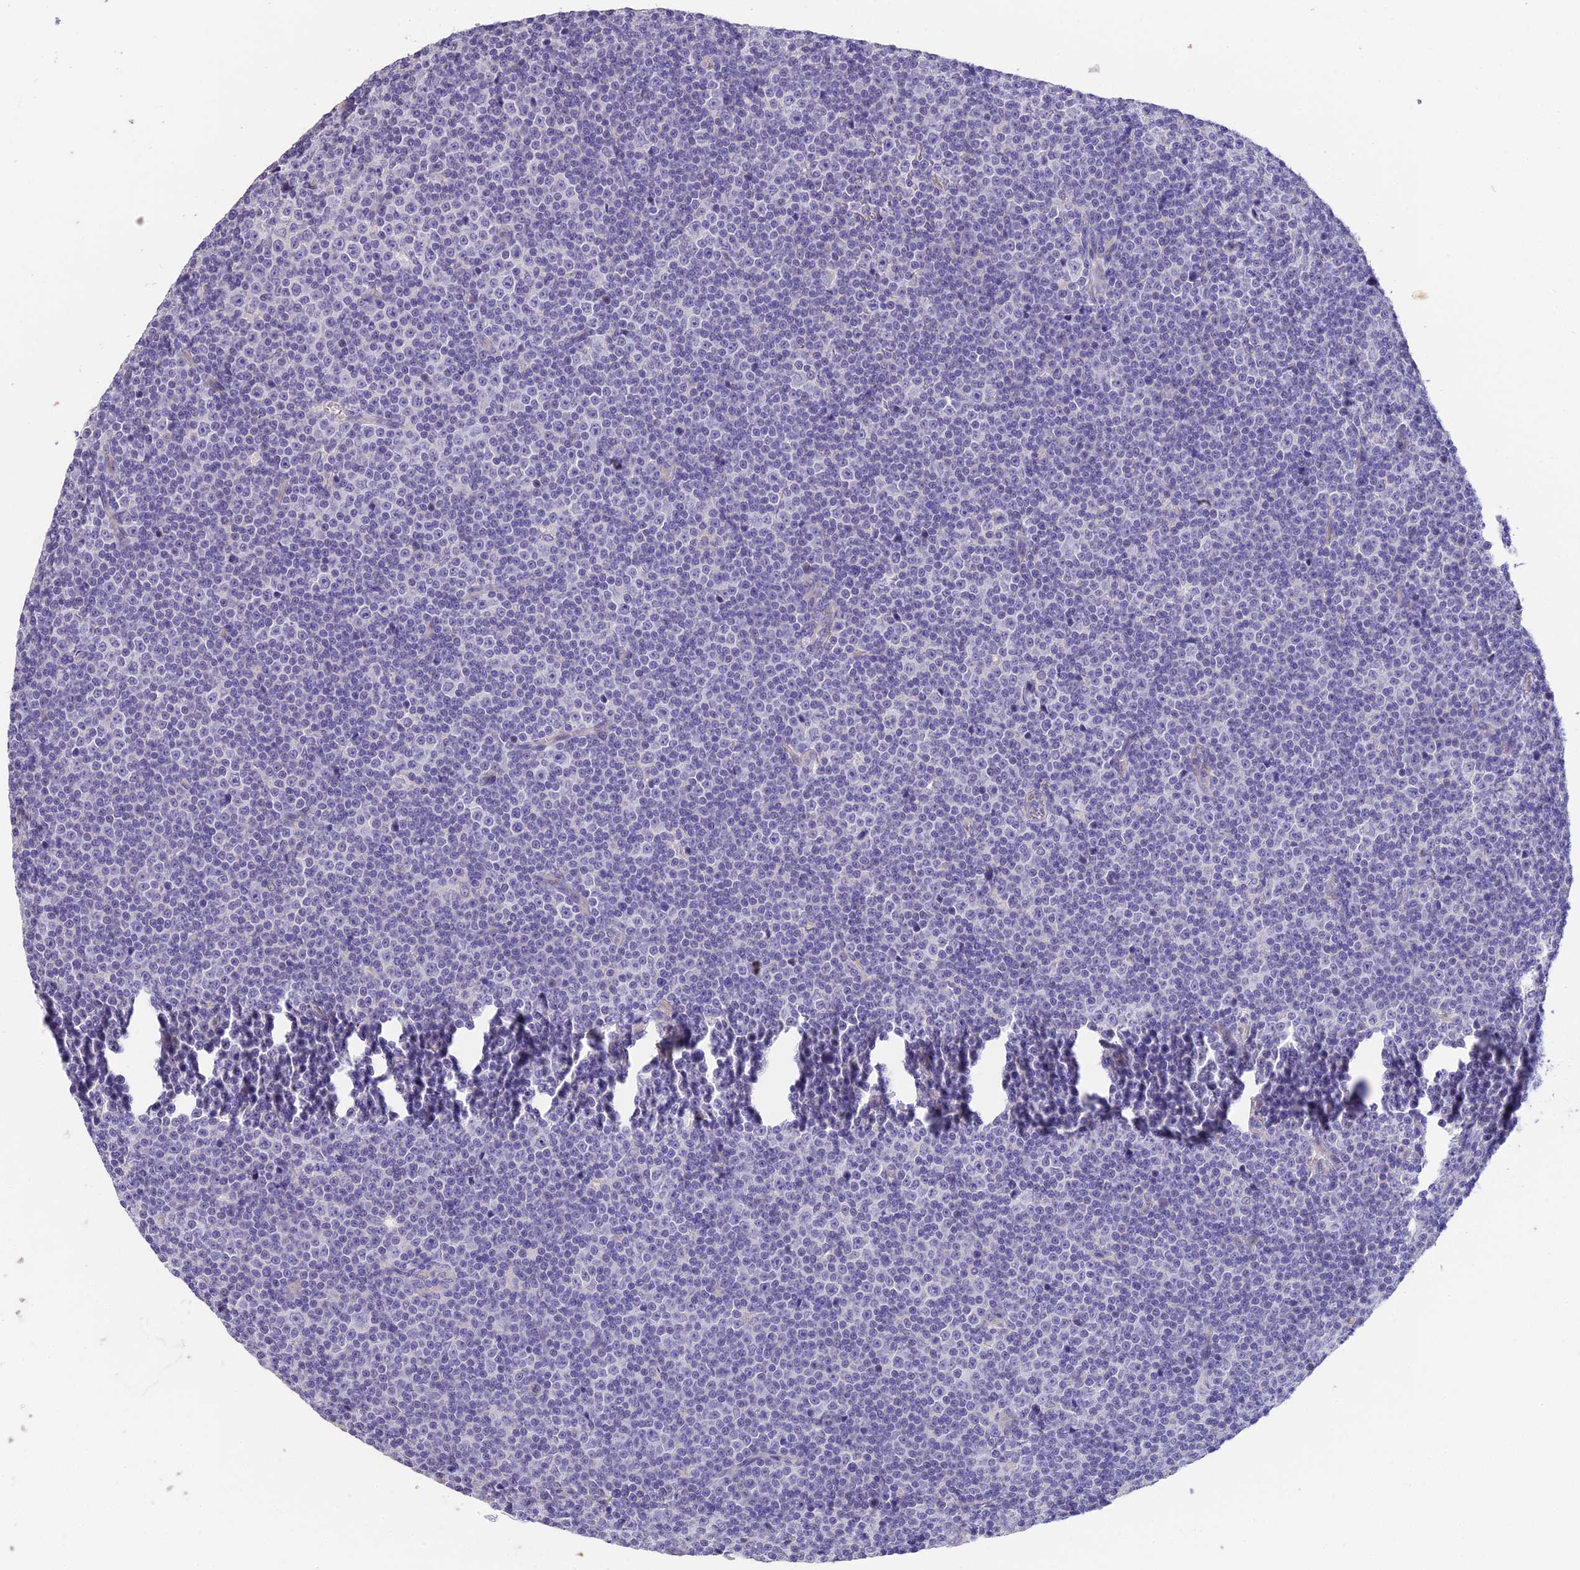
{"staining": {"intensity": "negative", "quantity": "none", "location": "none"}, "tissue": "lymphoma", "cell_type": "Tumor cells", "image_type": "cancer", "snomed": [{"axis": "morphology", "description": "Malignant lymphoma, non-Hodgkin's type, Low grade"}, {"axis": "topography", "description": "Lymph node"}], "caption": "Tumor cells show no significant staining in lymphoma. Nuclei are stained in blue.", "gene": "TNNC2", "patient": {"sex": "female", "age": 67}}